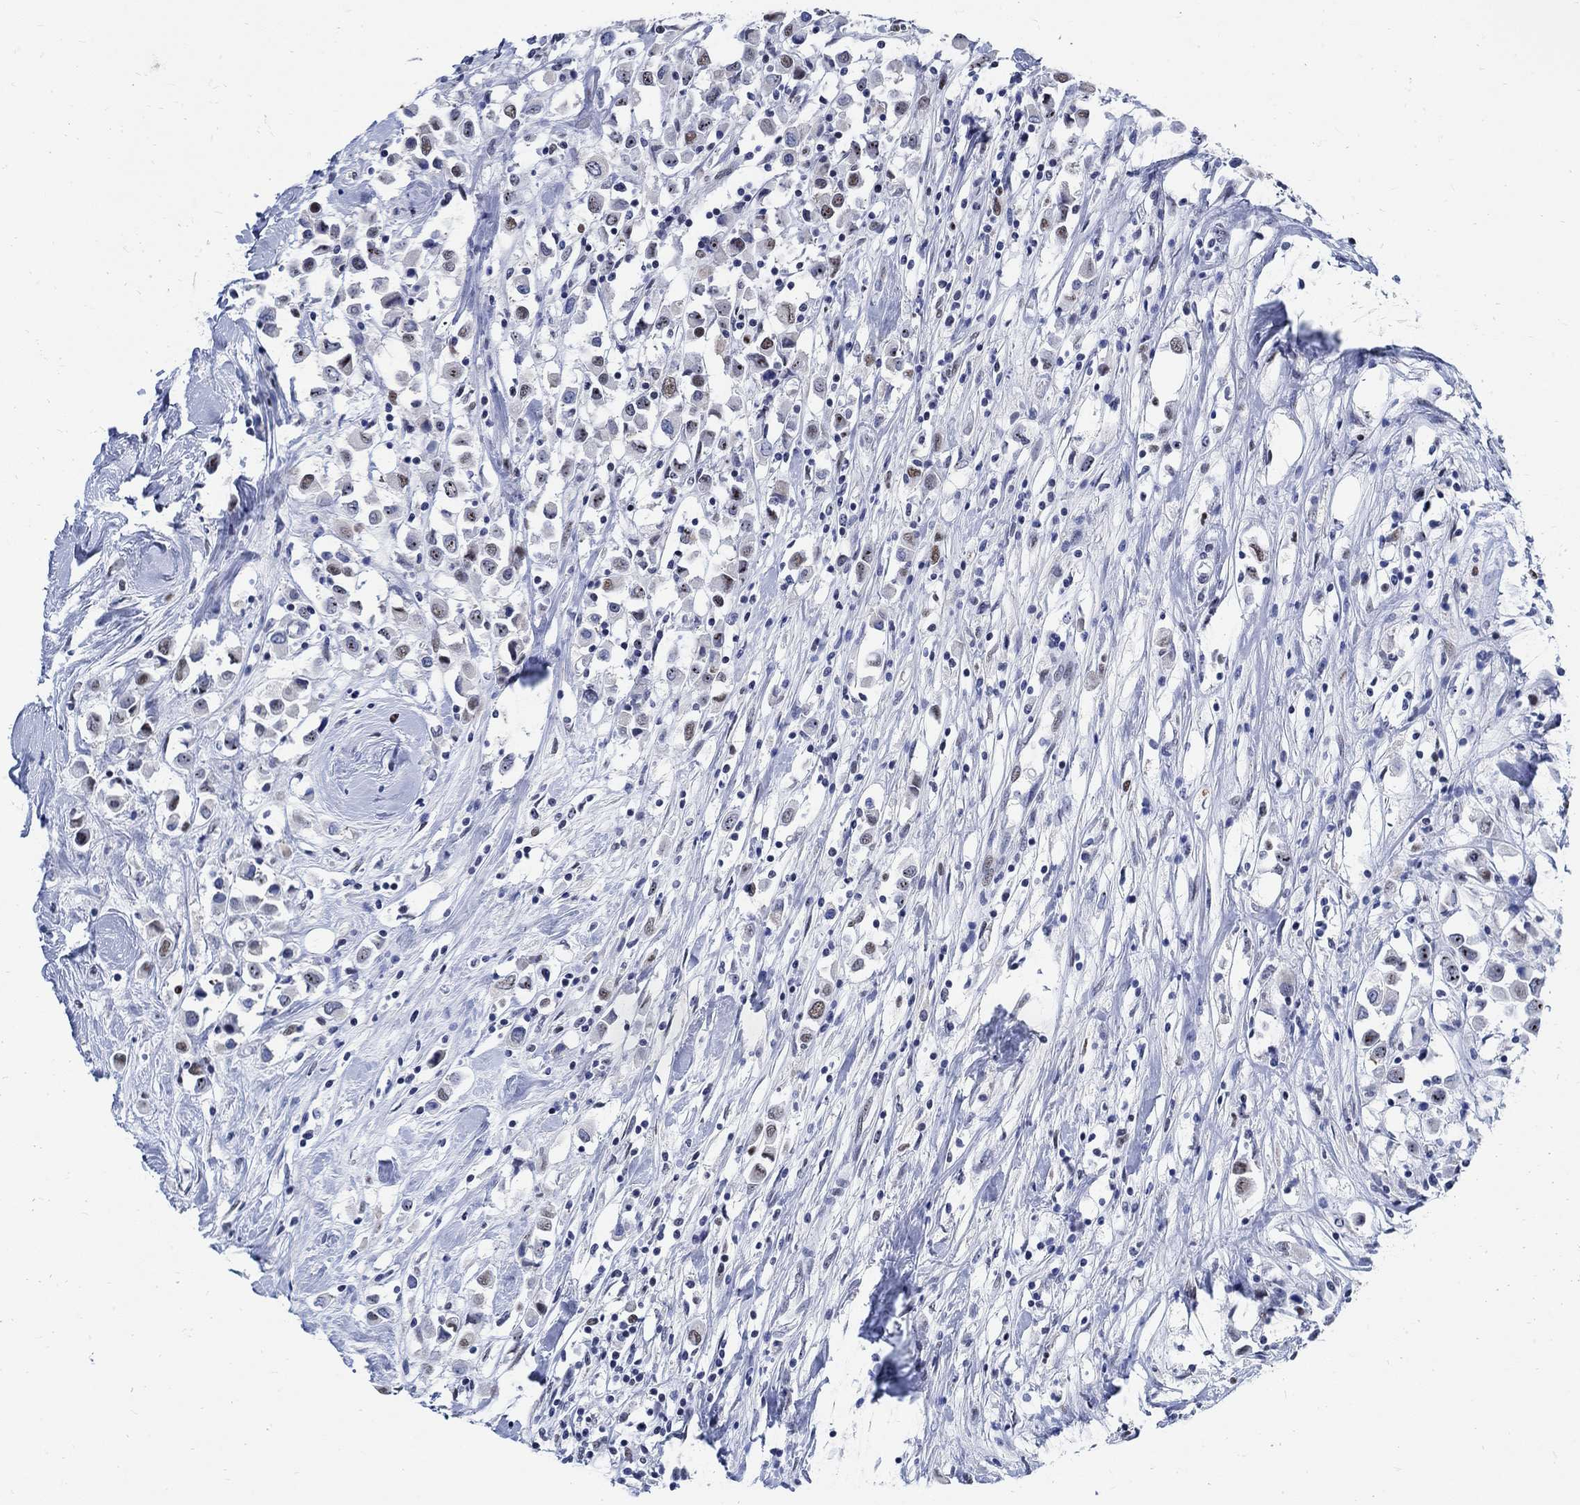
{"staining": {"intensity": "weak", "quantity": "25%-75%", "location": "nuclear"}, "tissue": "breast cancer", "cell_type": "Tumor cells", "image_type": "cancer", "snomed": [{"axis": "morphology", "description": "Duct carcinoma"}, {"axis": "topography", "description": "Breast"}], "caption": "An immunohistochemistry (IHC) image of neoplastic tissue is shown. Protein staining in brown shows weak nuclear positivity in infiltrating ductal carcinoma (breast) within tumor cells.", "gene": "DLK1", "patient": {"sex": "female", "age": 61}}